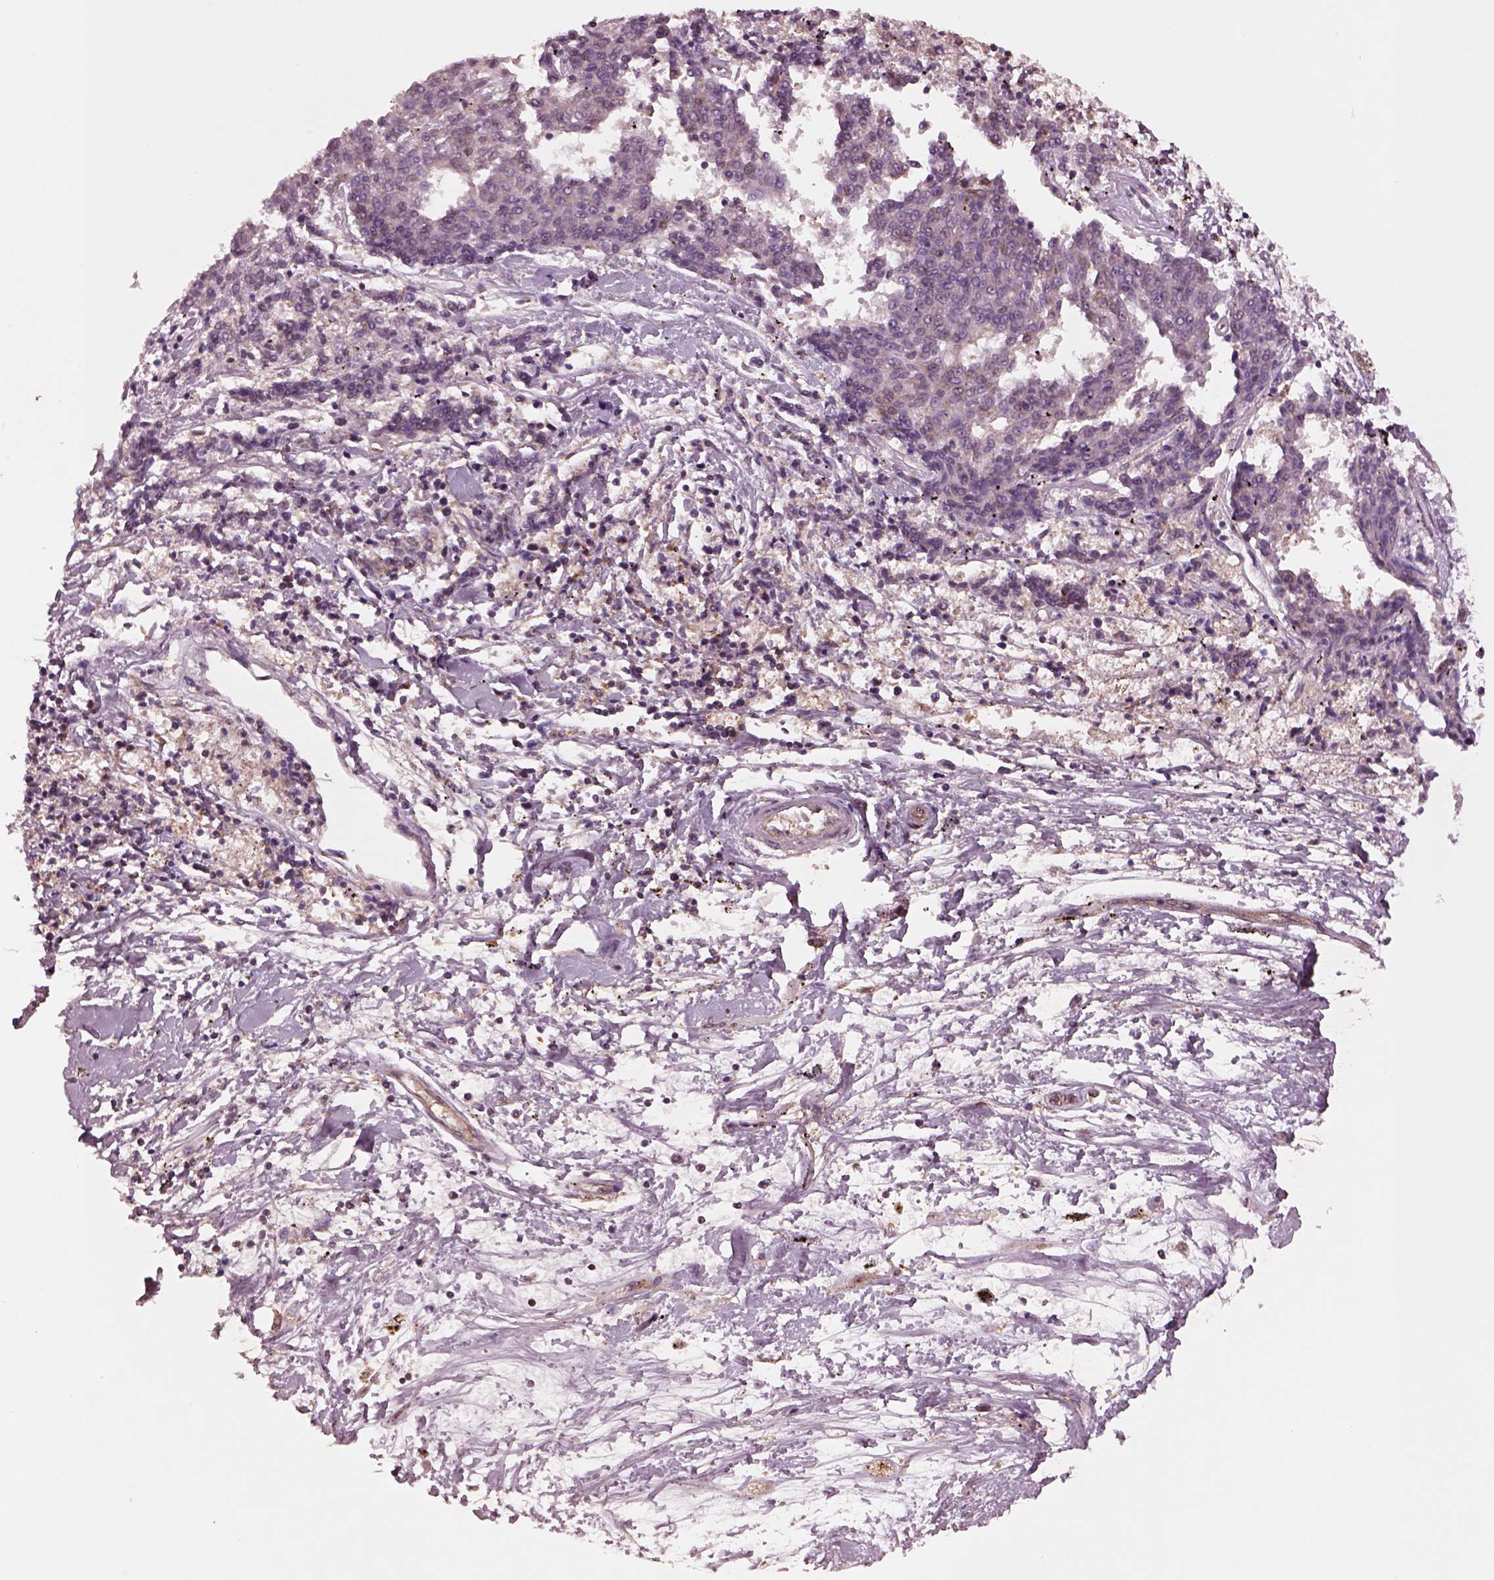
{"staining": {"intensity": "weak", "quantity": "<25%", "location": "cytoplasmic/membranous"}, "tissue": "melanoma", "cell_type": "Tumor cells", "image_type": "cancer", "snomed": [{"axis": "morphology", "description": "Malignant melanoma, NOS"}, {"axis": "topography", "description": "Skin"}], "caption": "Protein analysis of malignant melanoma displays no significant staining in tumor cells.", "gene": "WASHC2A", "patient": {"sex": "female", "age": 72}}